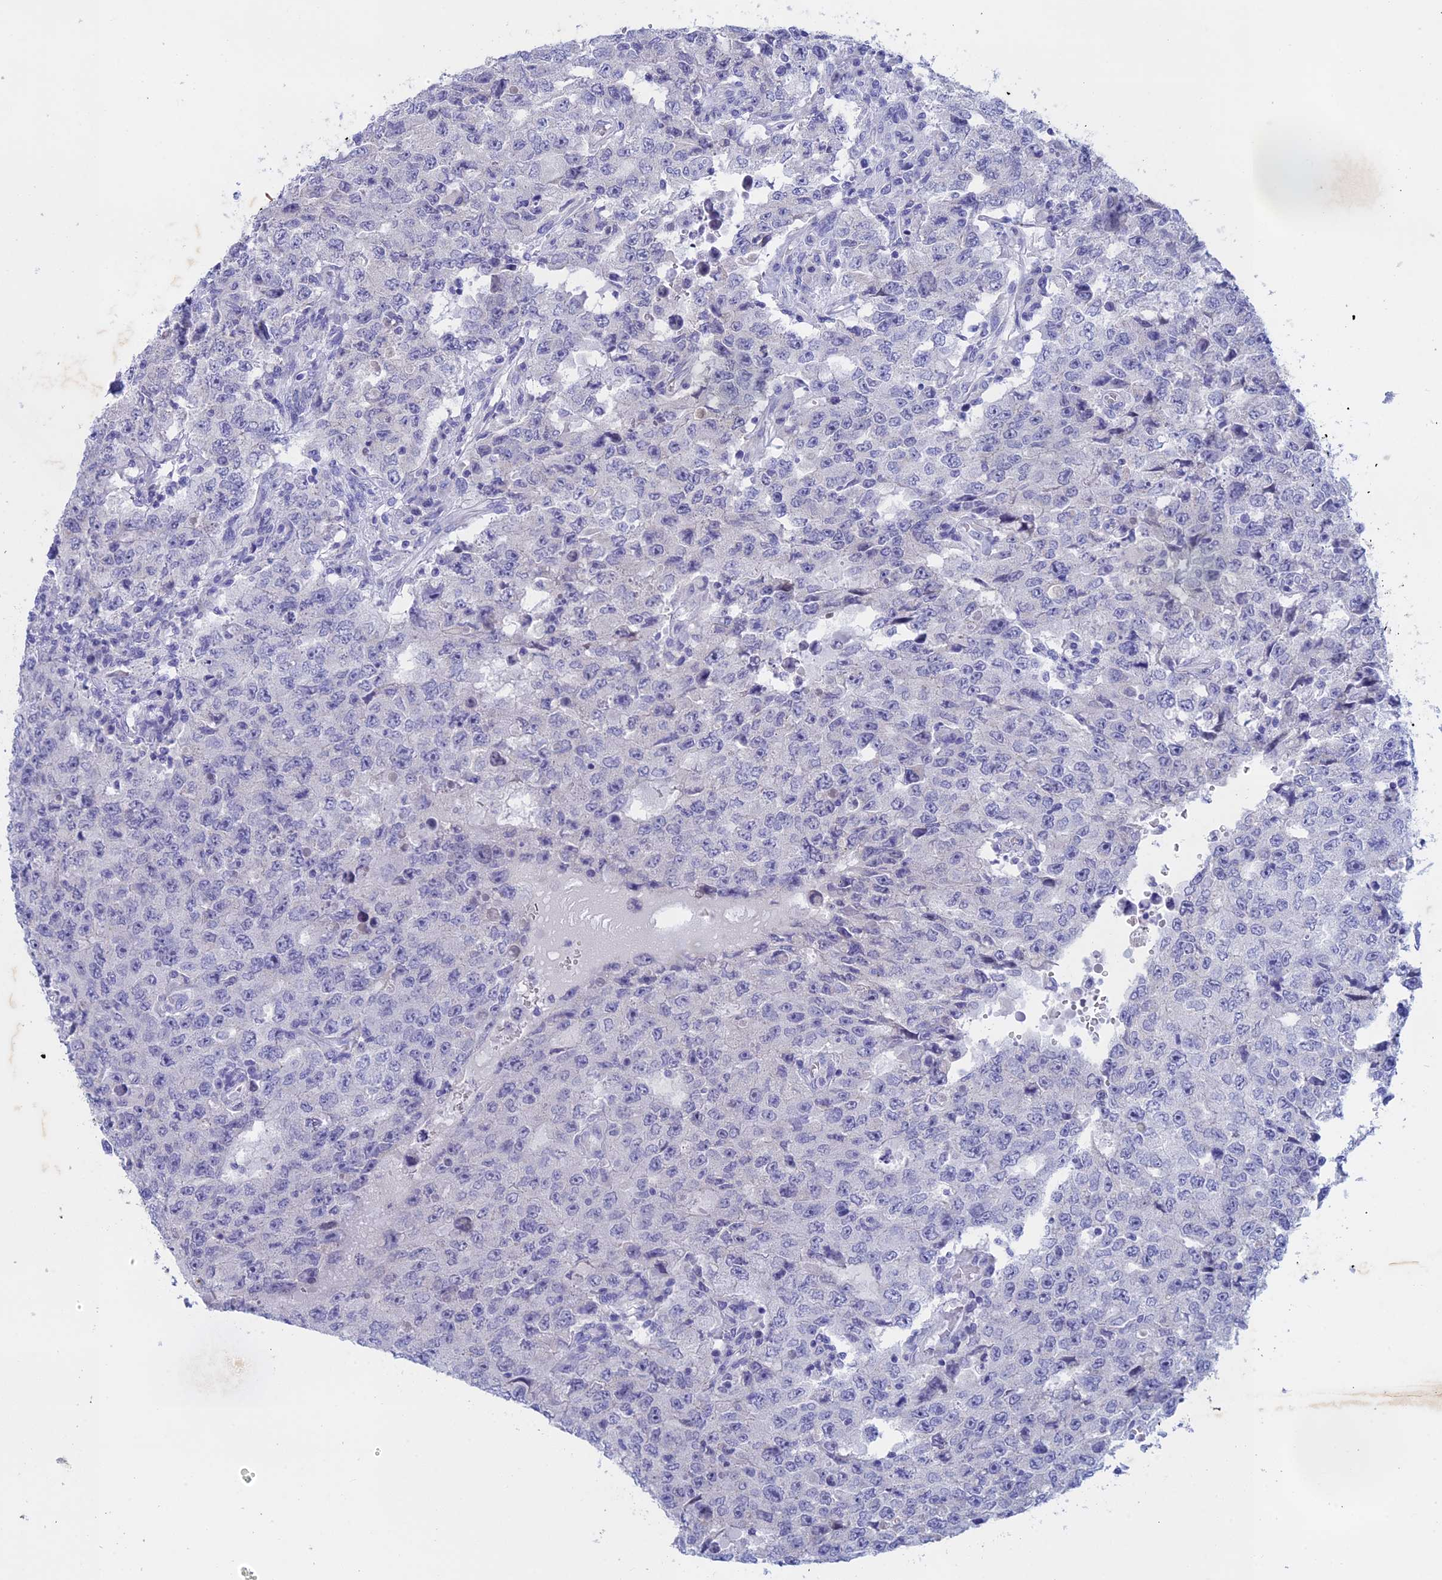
{"staining": {"intensity": "negative", "quantity": "none", "location": "none"}, "tissue": "testis cancer", "cell_type": "Tumor cells", "image_type": "cancer", "snomed": [{"axis": "morphology", "description": "Carcinoma, Embryonal, NOS"}, {"axis": "topography", "description": "Testis"}], "caption": "Testis cancer was stained to show a protein in brown. There is no significant expression in tumor cells. The staining was performed using DAB (3,3'-diaminobenzidine) to visualize the protein expression in brown, while the nuclei were stained in blue with hematoxylin (Magnification: 20x).", "gene": "BTBD19", "patient": {"sex": "male", "age": 26}}